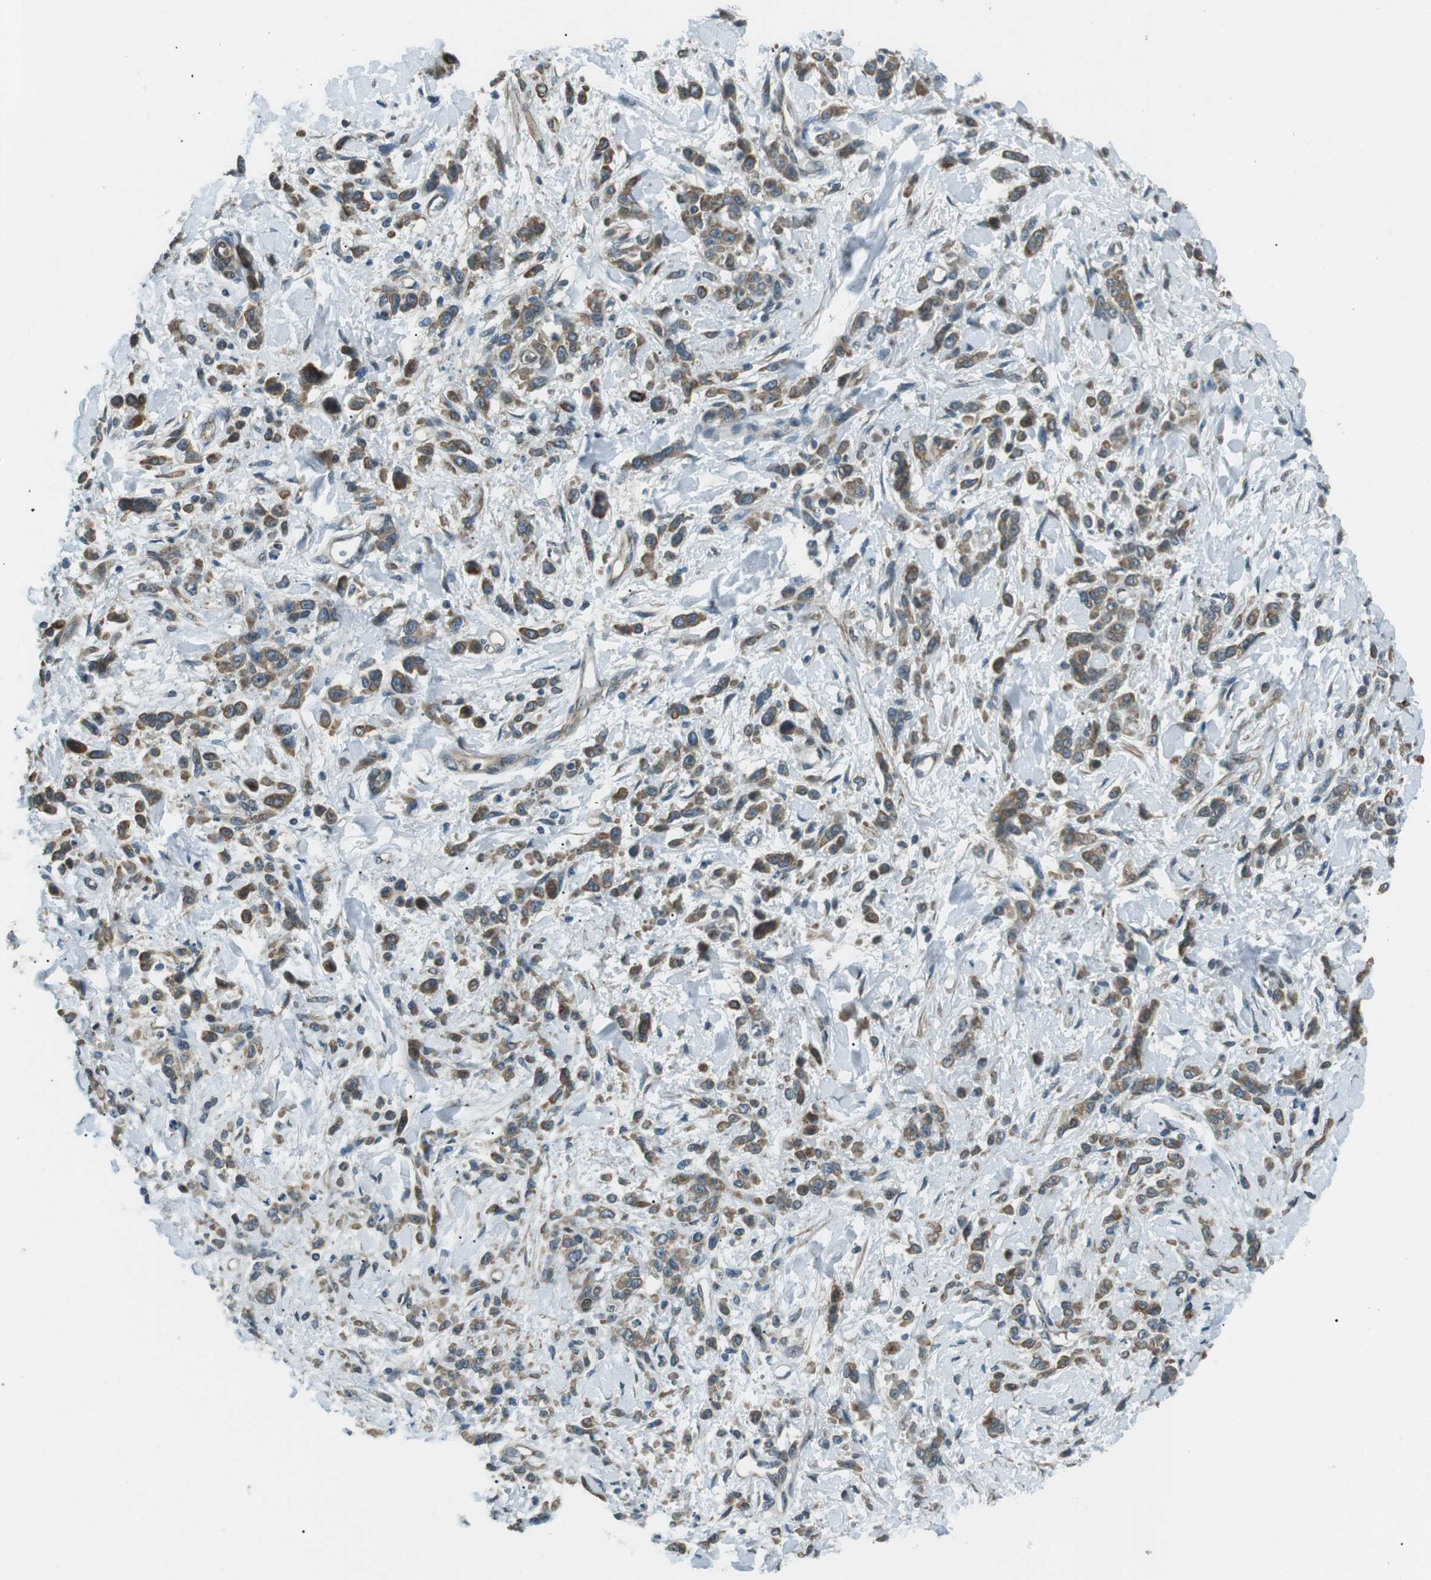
{"staining": {"intensity": "moderate", "quantity": ">75%", "location": "cytoplasmic/membranous"}, "tissue": "stomach cancer", "cell_type": "Tumor cells", "image_type": "cancer", "snomed": [{"axis": "morphology", "description": "Normal tissue, NOS"}, {"axis": "morphology", "description": "Adenocarcinoma, NOS"}, {"axis": "topography", "description": "Stomach"}], "caption": "Immunohistochemistry (IHC) image of stomach cancer (adenocarcinoma) stained for a protein (brown), which demonstrates medium levels of moderate cytoplasmic/membranous positivity in approximately >75% of tumor cells.", "gene": "TMEM74", "patient": {"sex": "male", "age": 82}}